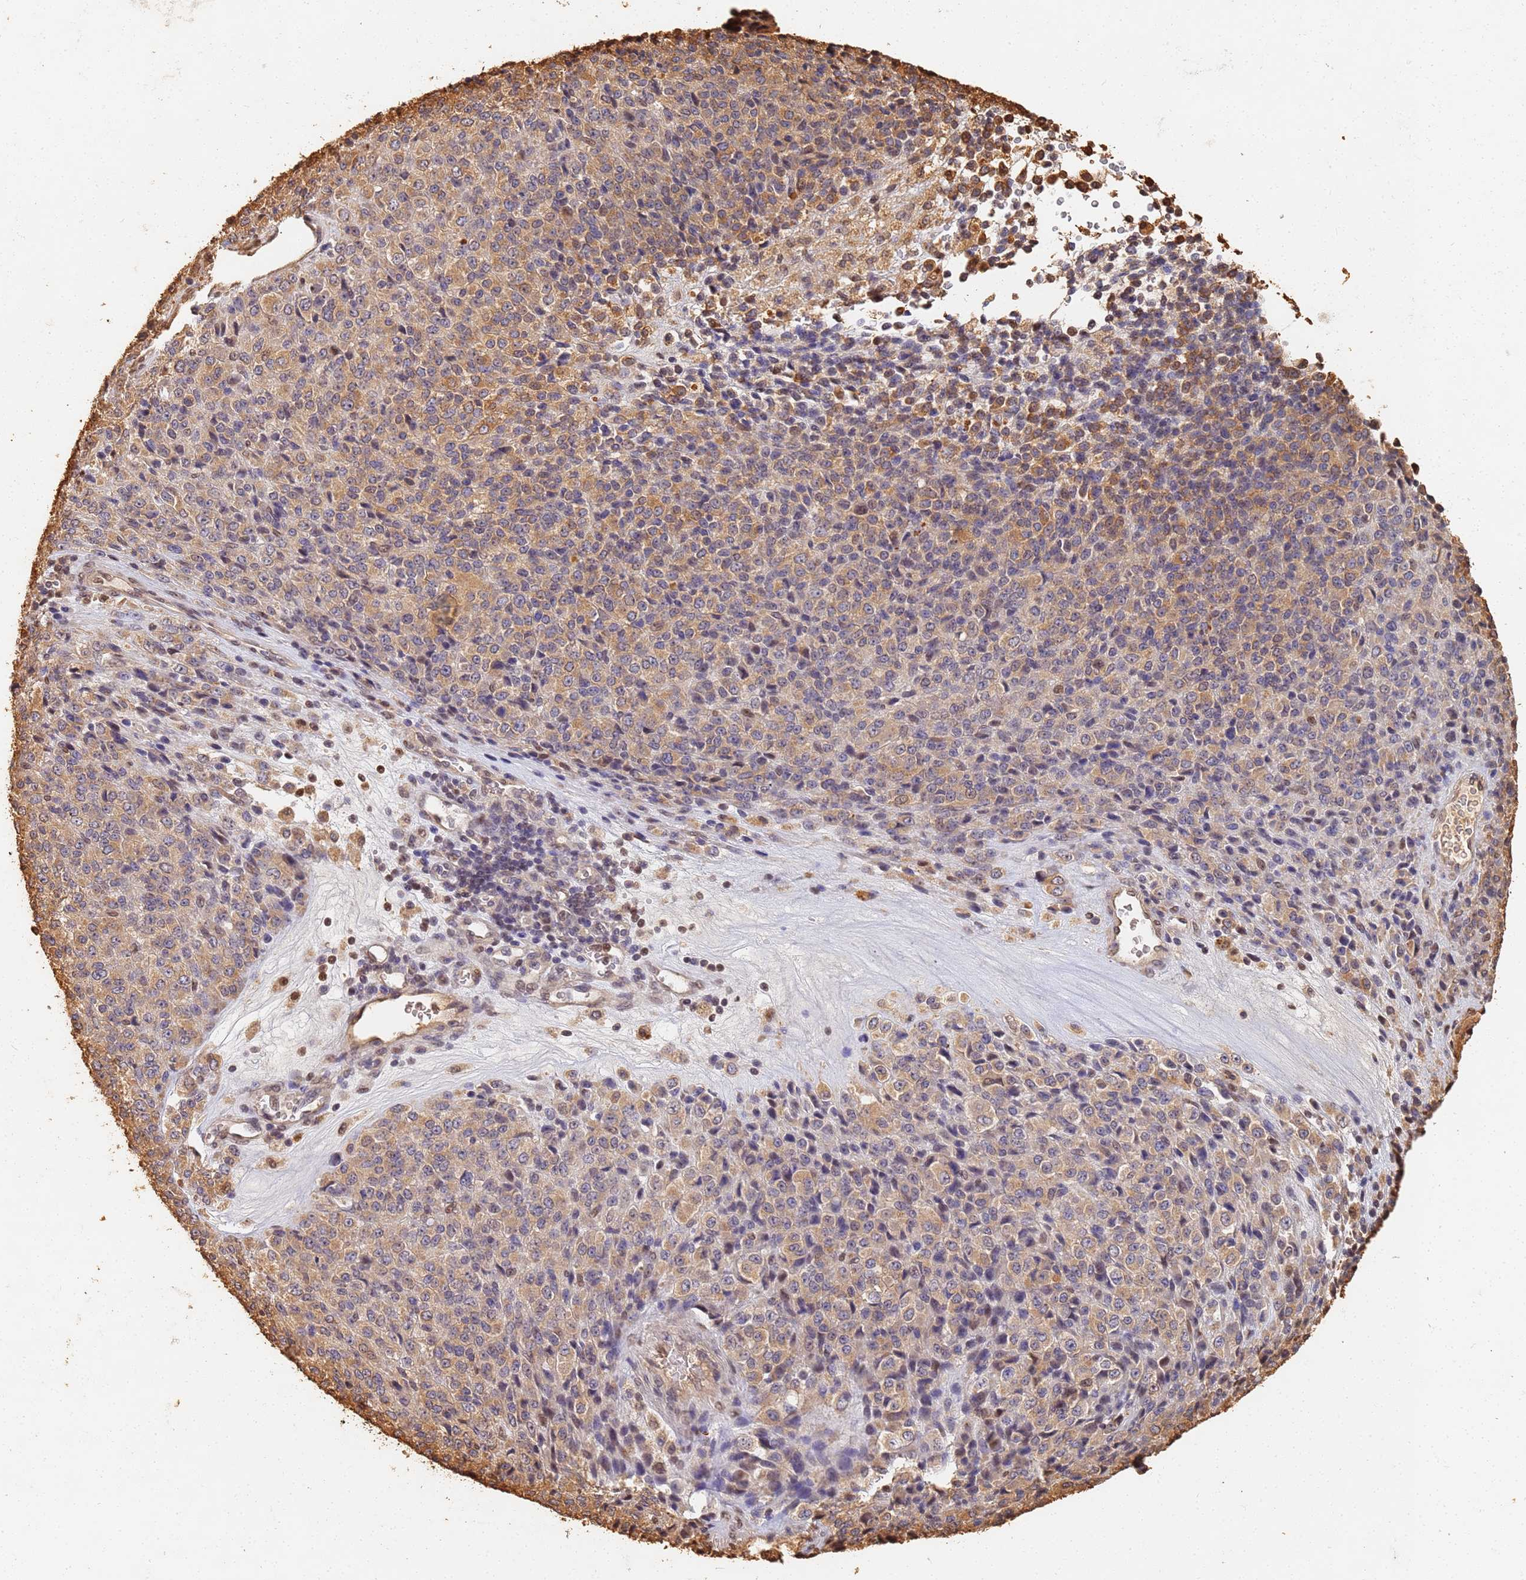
{"staining": {"intensity": "moderate", "quantity": "<25%", "location": "cytoplasmic/membranous"}, "tissue": "melanoma", "cell_type": "Tumor cells", "image_type": "cancer", "snomed": [{"axis": "morphology", "description": "Malignant melanoma, Metastatic site"}, {"axis": "topography", "description": "Brain"}], "caption": "Human malignant melanoma (metastatic site) stained for a protein (brown) shows moderate cytoplasmic/membranous positive staining in approximately <25% of tumor cells.", "gene": "JAK2", "patient": {"sex": "female", "age": 56}}